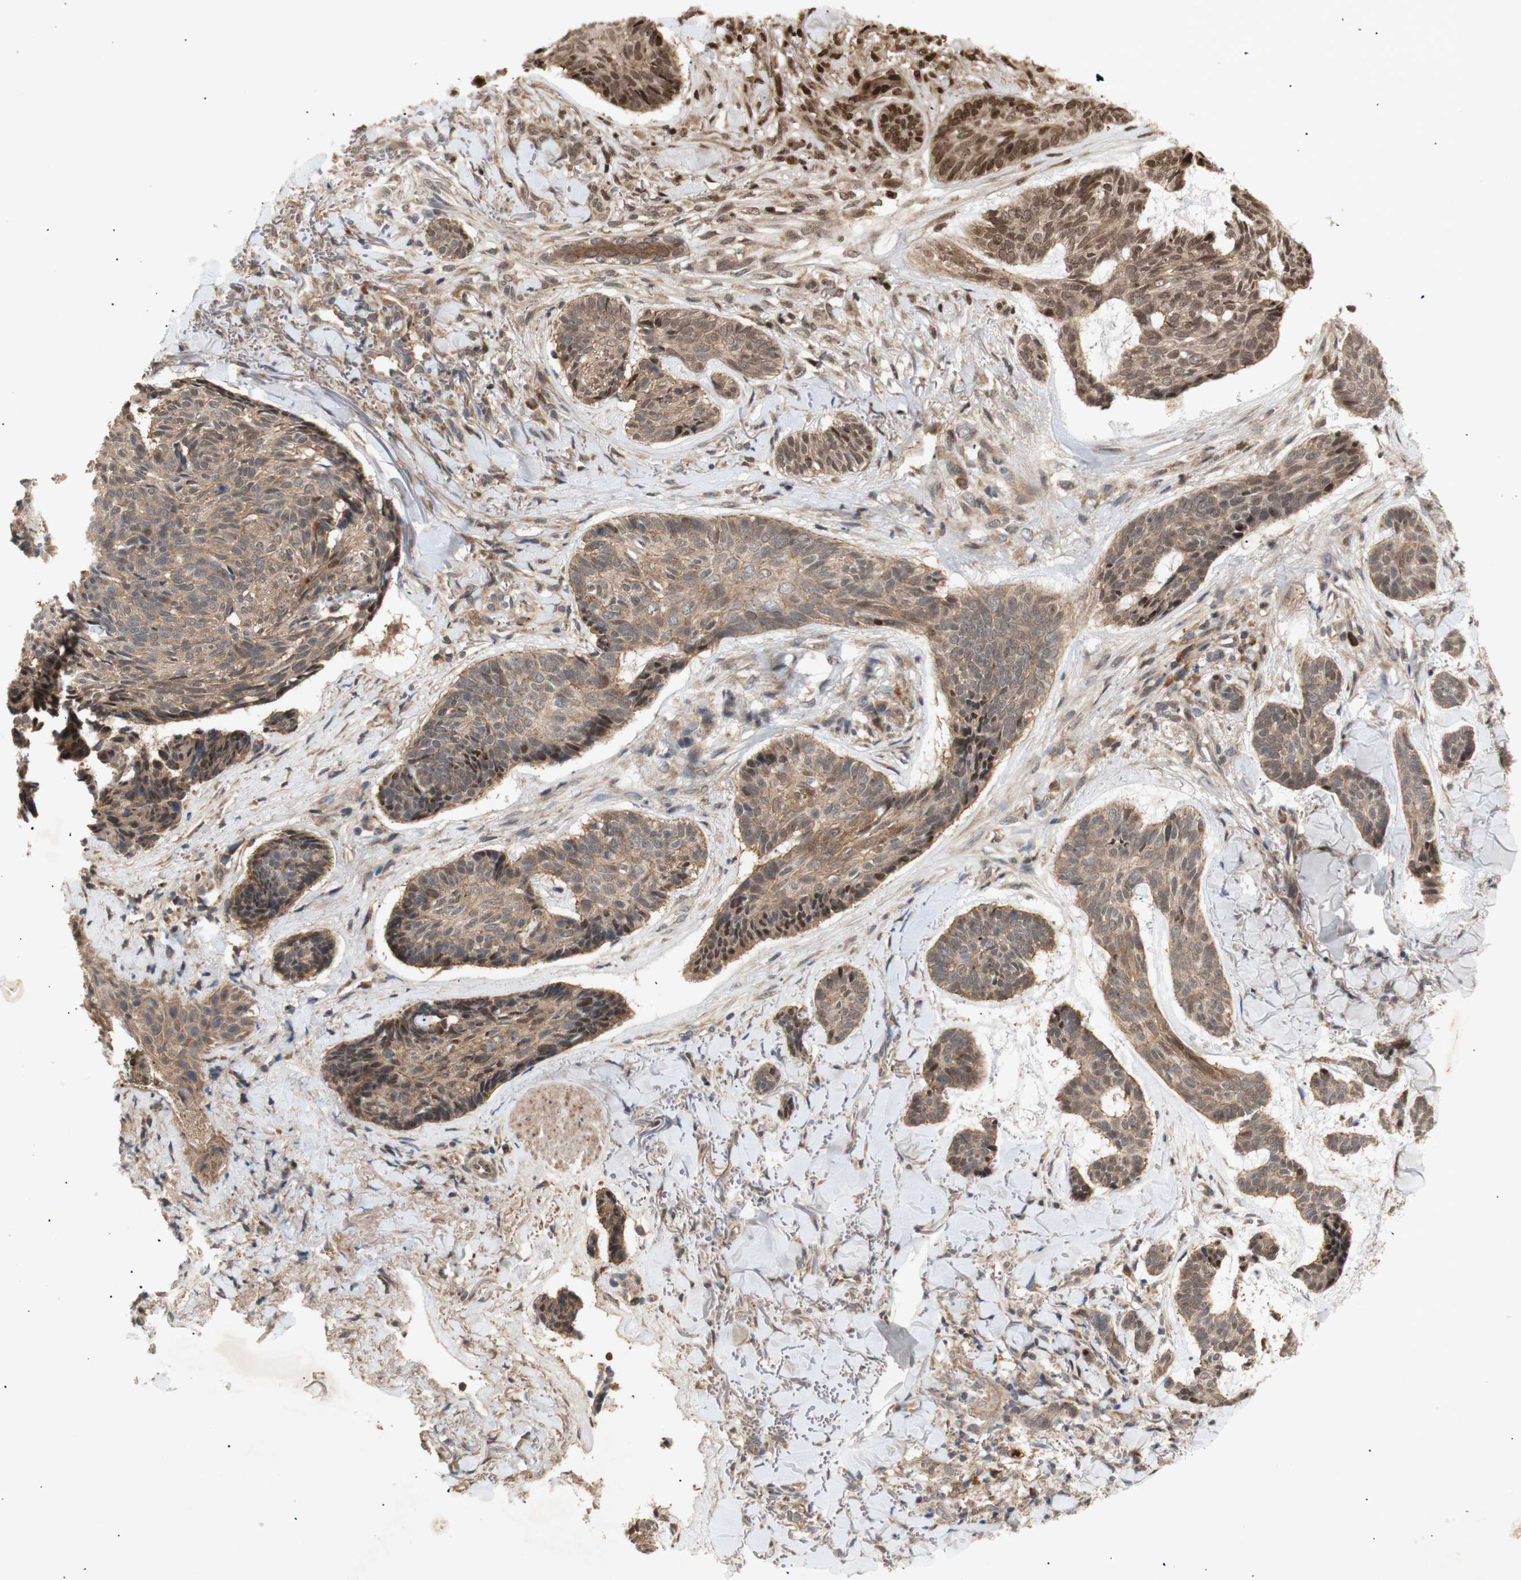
{"staining": {"intensity": "weak", "quantity": ">75%", "location": "cytoplasmic/membranous,nuclear"}, "tissue": "skin cancer", "cell_type": "Tumor cells", "image_type": "cancer", "snomed": [{"axis": "morphology", "description": "Basal cell carcinoma"}, {"axis": "topography", "description": "Skin"}], "caption": "This image shows IHC staining of human basal cell carcinoma (skin), with low weak cytoplasmic/membranous and nuclear staining in about >75% of tumor cells.", "gene": "PKN1", "patient": {"sex": "male", "age": 43}}